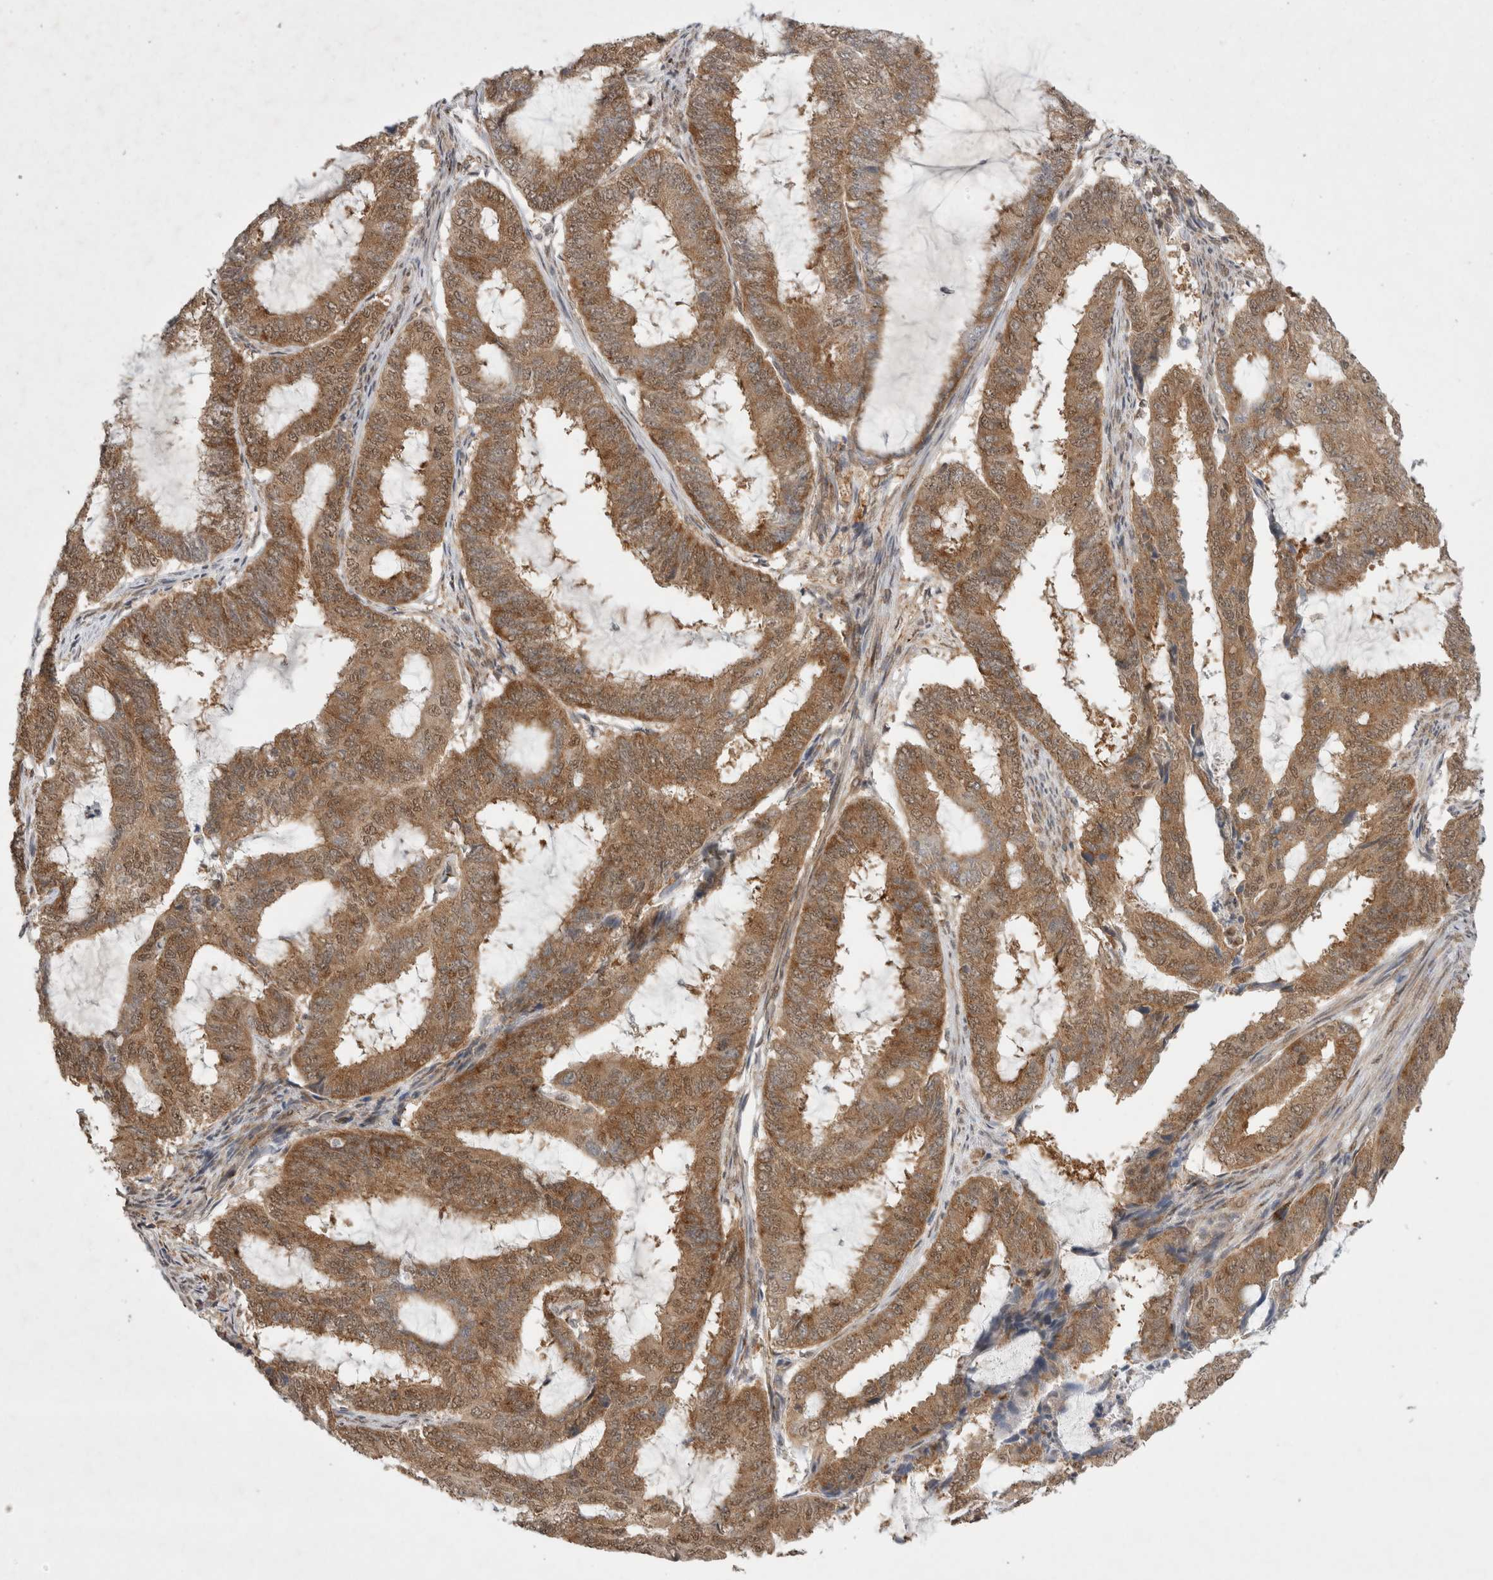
{"staining": {"intensity": "moderate", "quantity": ">75%", "location": "cytoplasmic/membranous"}, "tissue": "endometrial cancer", "cell_type": "Tumor cells", "image_type": "cancer", "snomed": [{"axis": "morphology", "description": "Adenocarcinoma, NOS"}, {"axis": "topography", "description": "Endometrium"}], "caption": "This micrograph shows endometrial adenocarcinoma stained with immunohistochemistry to label a protein in brown. The cytoplasmic/membranous of tumor cells show moderate positivity for the protein. Nuclei are counter-stained blue.", "gene": "WIPF2", "patient": {"sex": "female", "age": 51}}